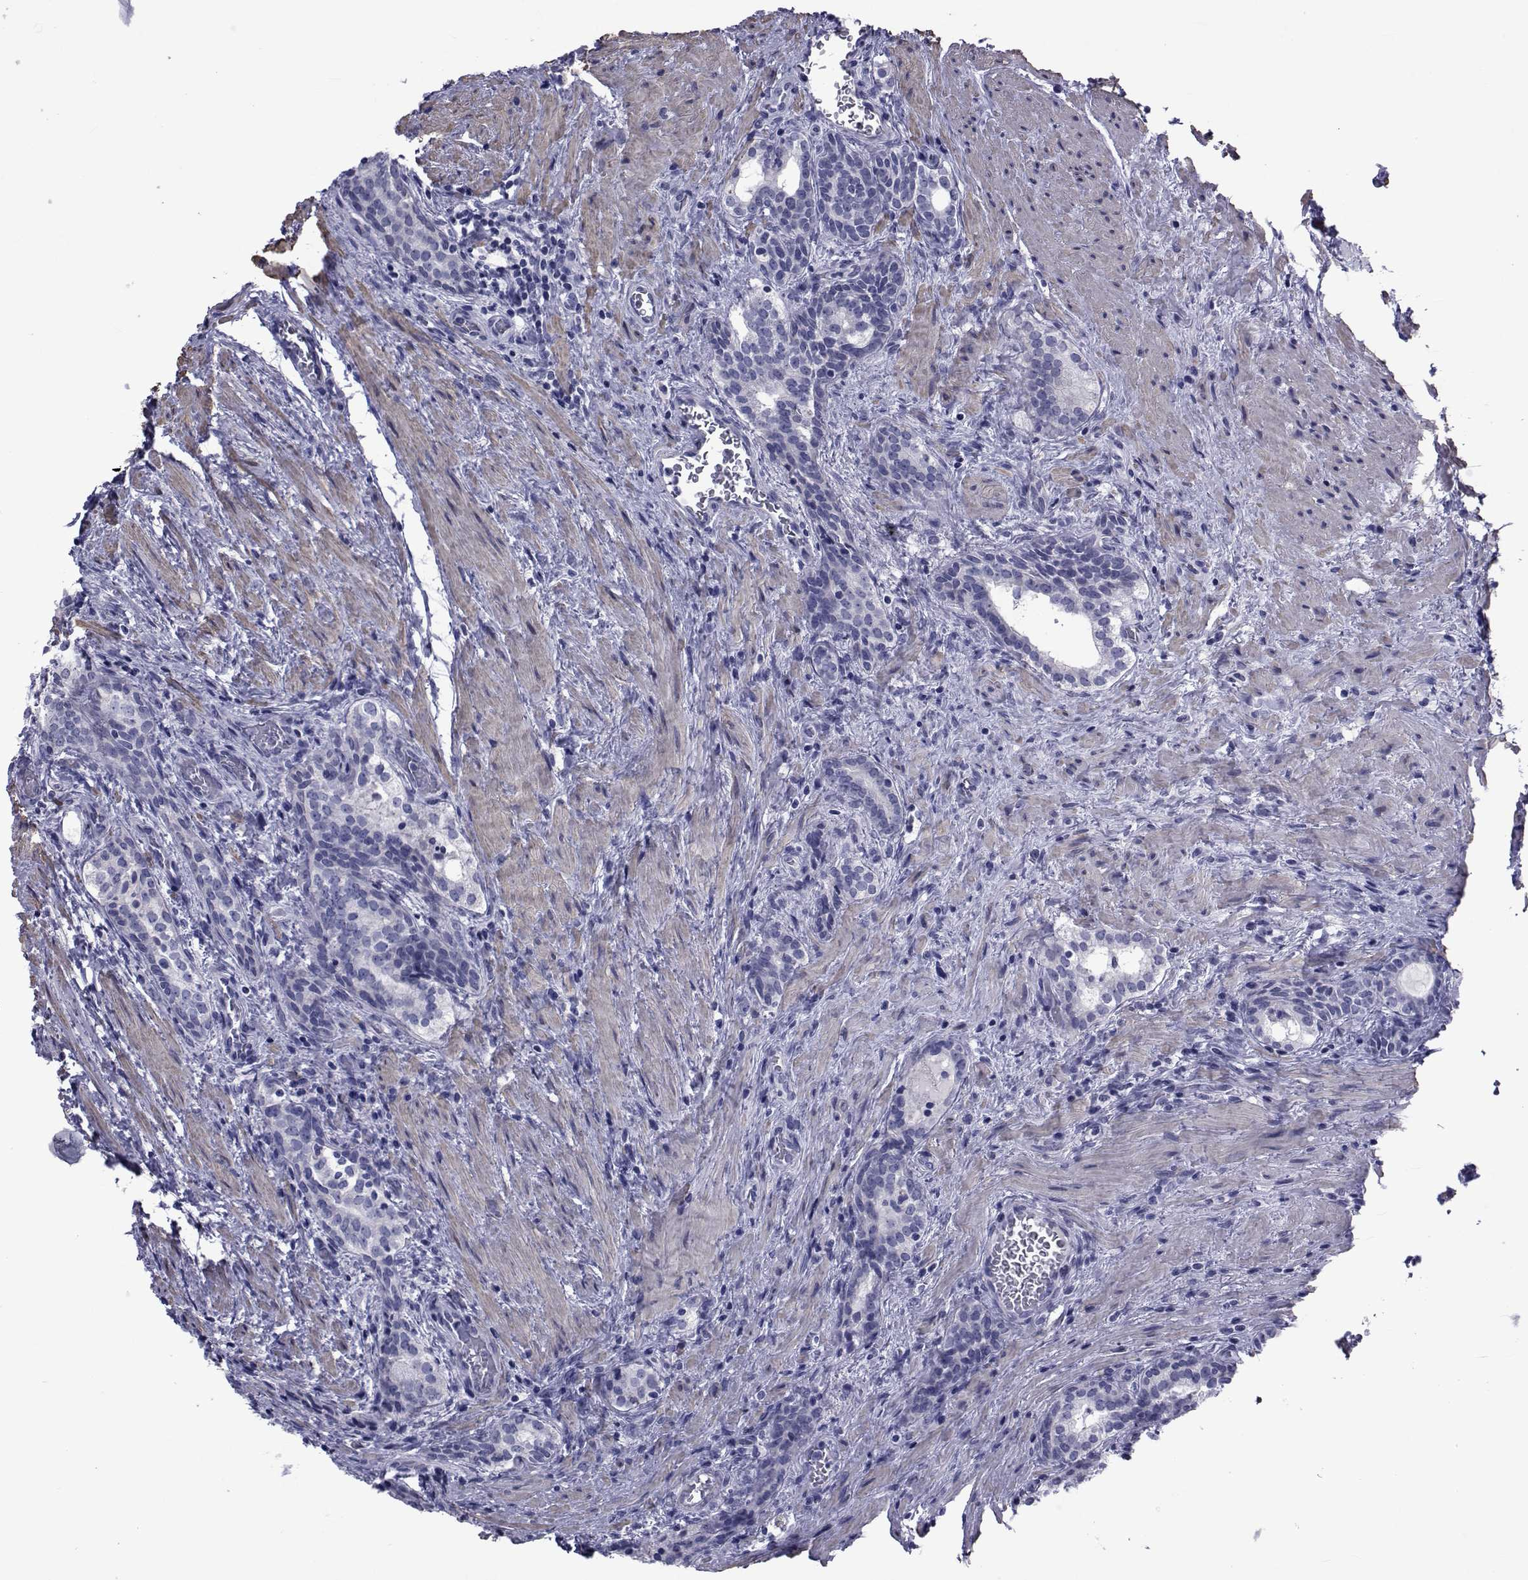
{"staining": {"intensity": "negative", "quantity": "none", "location": "none"}, "tissue": "prostate cancer", "cell_type": "Tumor cells", "image_type": "cancer", "snomed": [{"axis": "morphology", "description": "Adenocarcinoma, NOS"}, {"axis": "morphology", "description": "Adenocarcinoma, High grade"}, {"axis": "topography", "description": "Prostate"}], "caption": "This is an immunohistochemistry micrograph of human adenocarcinoma (prostate). There is no expression in tumor cells.", "gene": "GKAP1", "patient": {"sex": "male", "age": 61}}